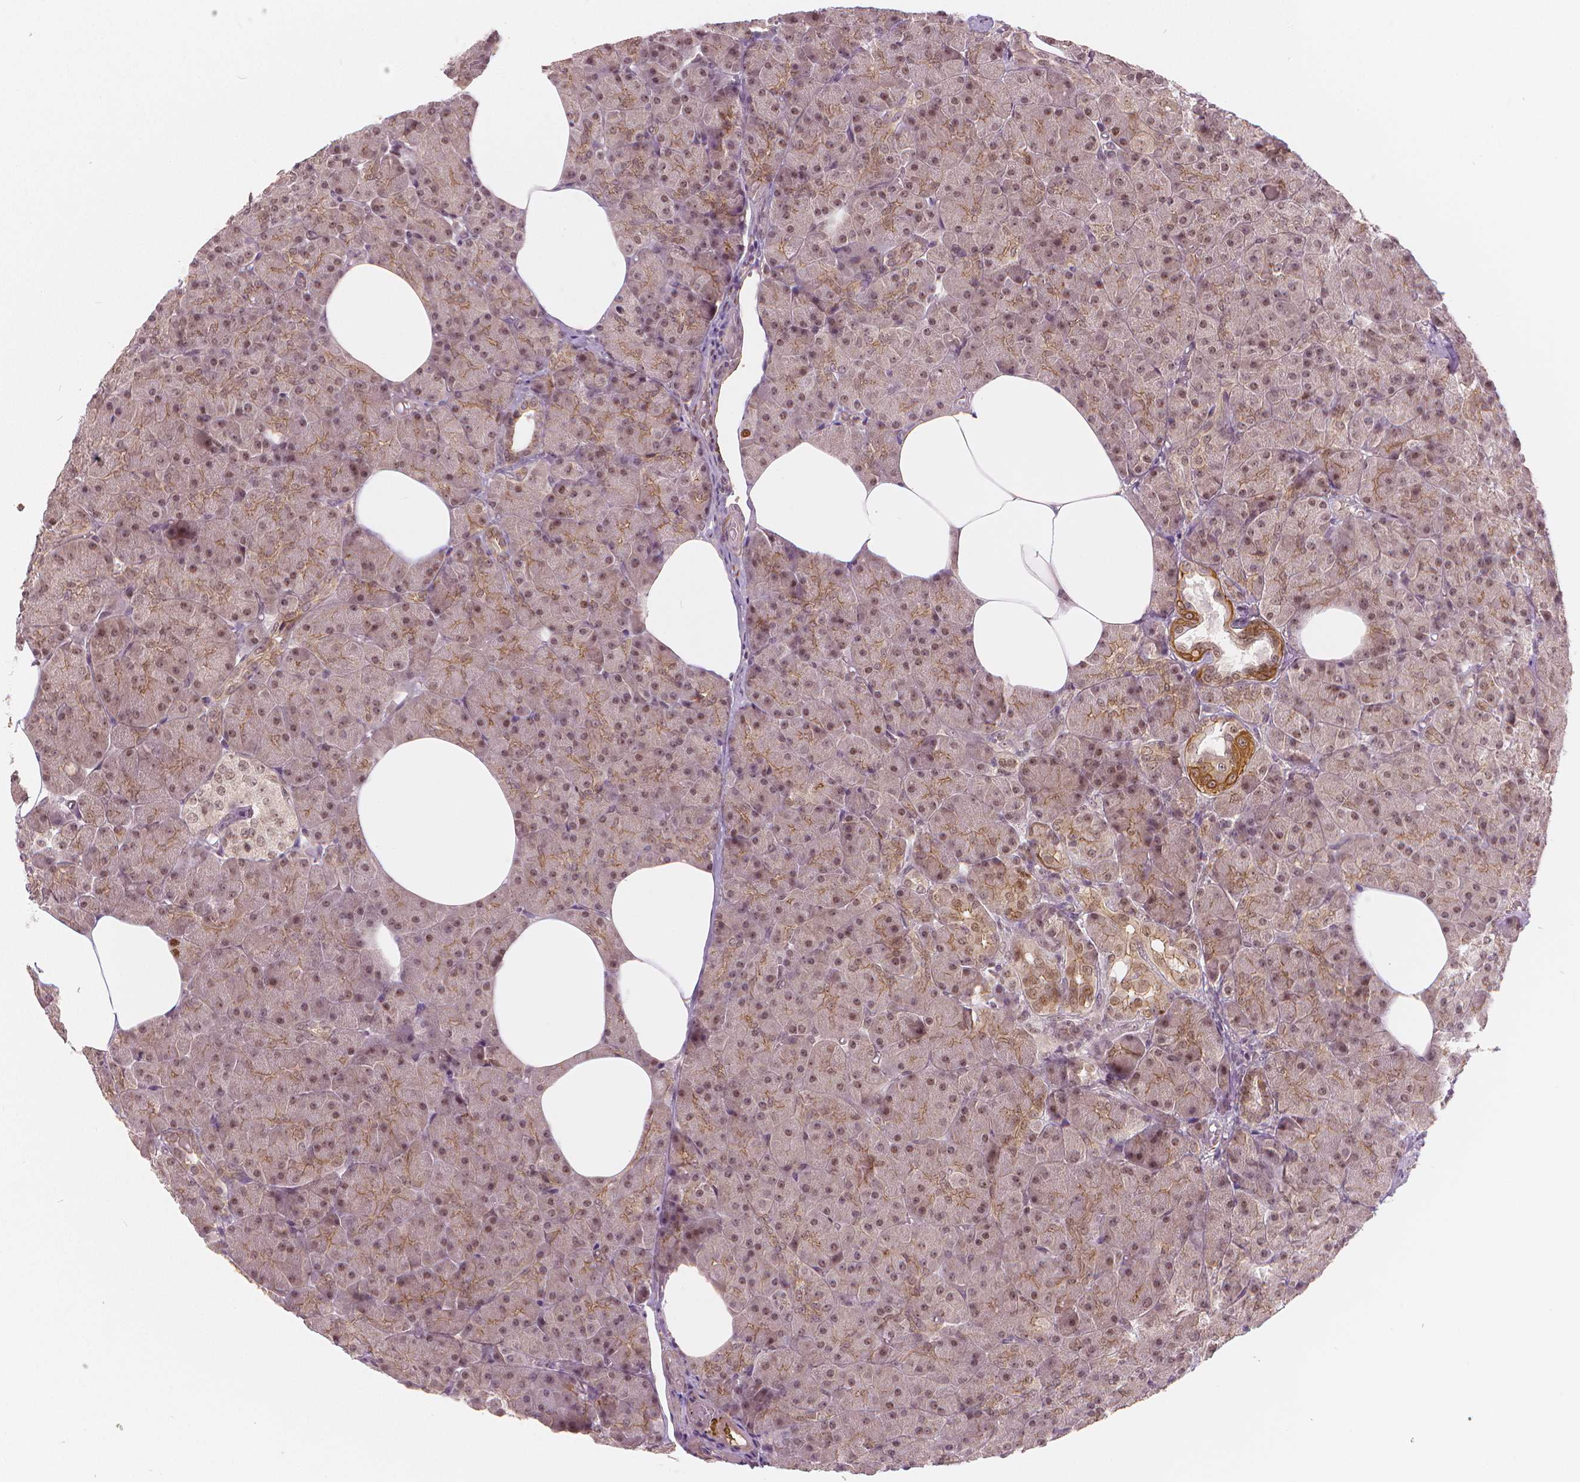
{"staining": {"intensity": "moderate", "quantity": "25%-75%", "location": "cytoplasmic/membranous,nuclear"}, "tissue": "pancreas", "cell_type": "Exocrine glandular cells", "image_type": "normal", "snomed": [{"axis": "morphology", "description": "Normal tissue, NOS"}, {"axis": "topography", "description": "Pancreas"}], "caption": "DAB (3,3'-diaminobenzidine) immunohistochemical staining of unremarkable human pancreas exhibits moderate cytoplasmic/membranous,nuclear protein expression in approximately 25%-75% of exocrine glandular cells.", "gene": "NSD2", "patient": {"sex": "female", "age": 45}}